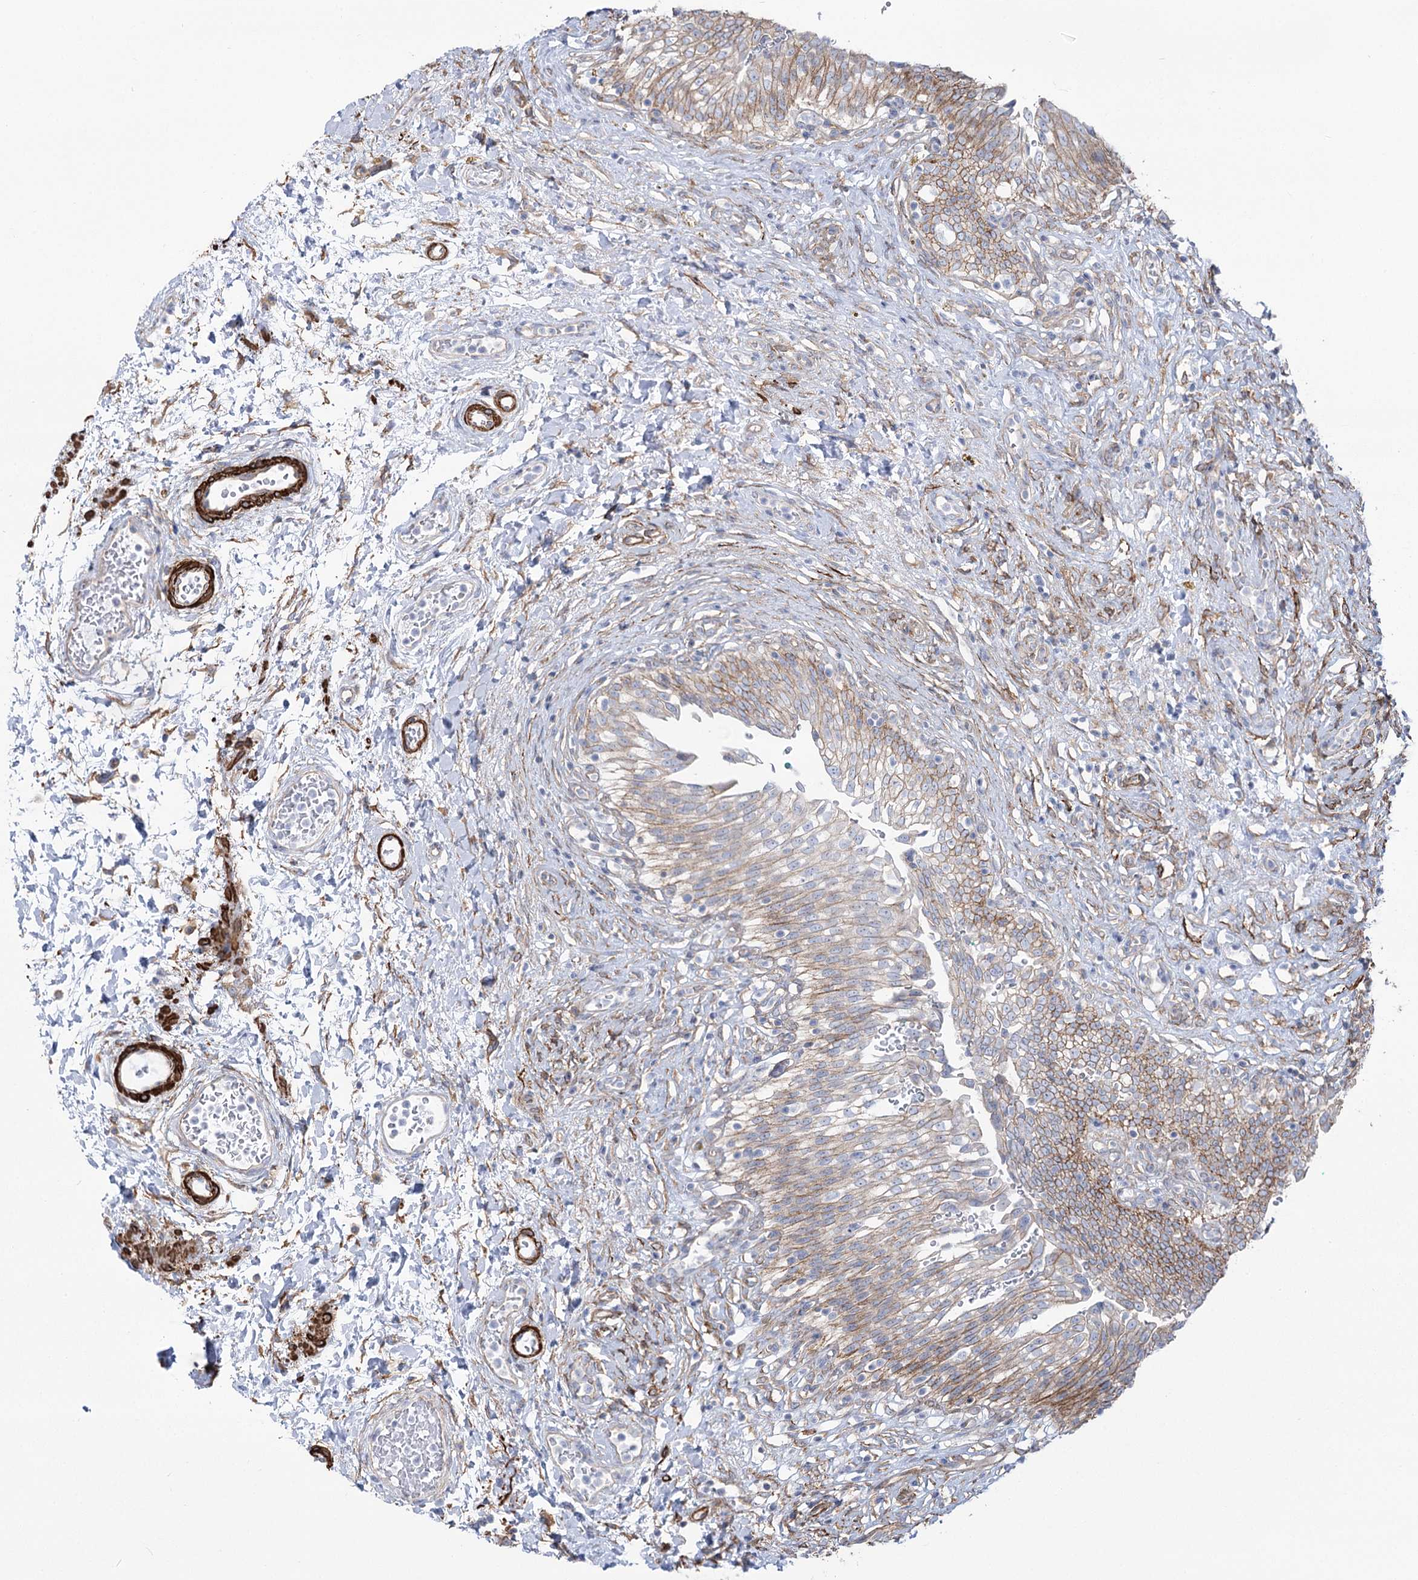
{"staining": {"intensity": "moderate", "quantity": "25%-75%", "location": "cytoplasmic/membranous"}, "tissue": "urinary bladder", "cell_type": "Urothelial cells", "image_type": "normal", "snomed": [{"axis": "morphology", "description": "Urothelial carcinoma, High grade"}, {"axis": "topography", "description": "Urinary bladder"}], "caption": "Urinary bladder stained for a protein reveals moderate cytoplasmic/membranous positivity in urothelial cells. Immunohistochemistry (ihc) stains the protein in brown and the nuclei are stained blue.", "gene": "PLEKHA5", "patient": {"sex": "male", "age": 46}}